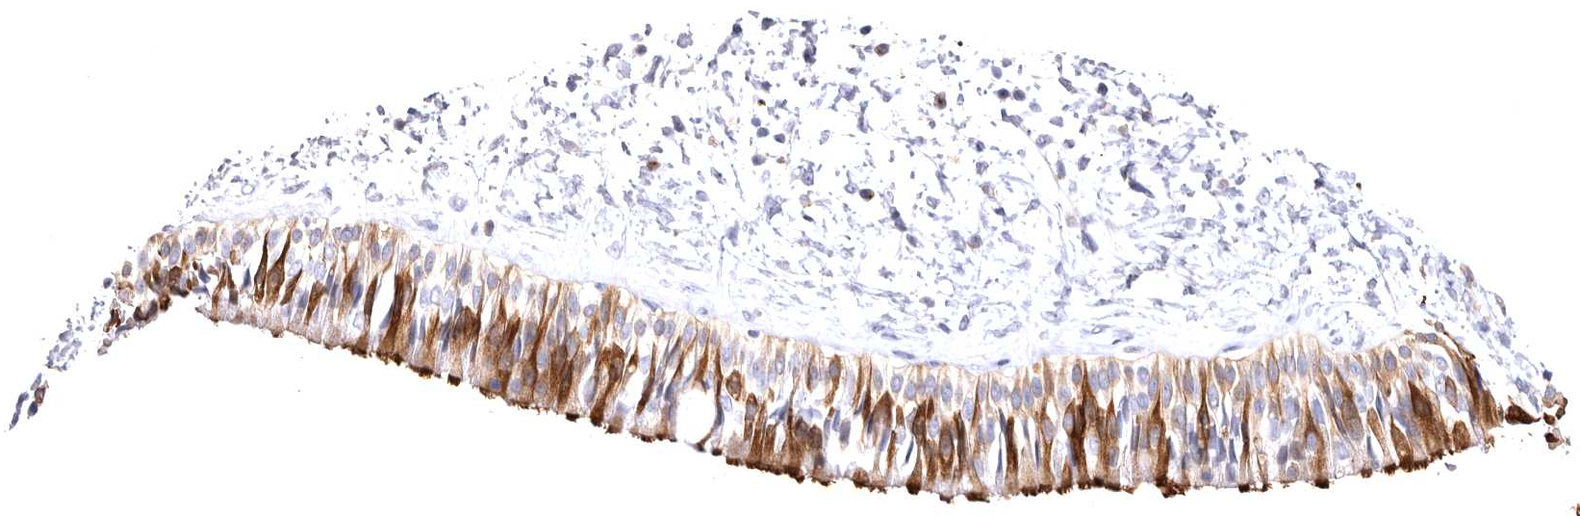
{"staining": {"intensity": "strong", "quantity": "25%-75%", "location": "cytoplasmic/membranous"}, "tissue": "nasopharynx", "cell_type": "Respiratory epithelial cells", "image_type": "normal", "snomed": [{"axis": "morphology", "description": "Normal tissue, NOS"}, {"axis": "topography", "description": "Nasopharynx"}], "caption": "Unremarkable nasopharynx demonstrates strong cytoplasmic/membranous staining in about 25%-75% of respiratory epithelial cells, visualized by immunohistochemistry. (DAB (3,3'-diaminobenzidine) IHC, brown staining for protein, blue staining for nuclei).", "gene": "VPS45", "patient": {"sex": "male", "age": 22}}